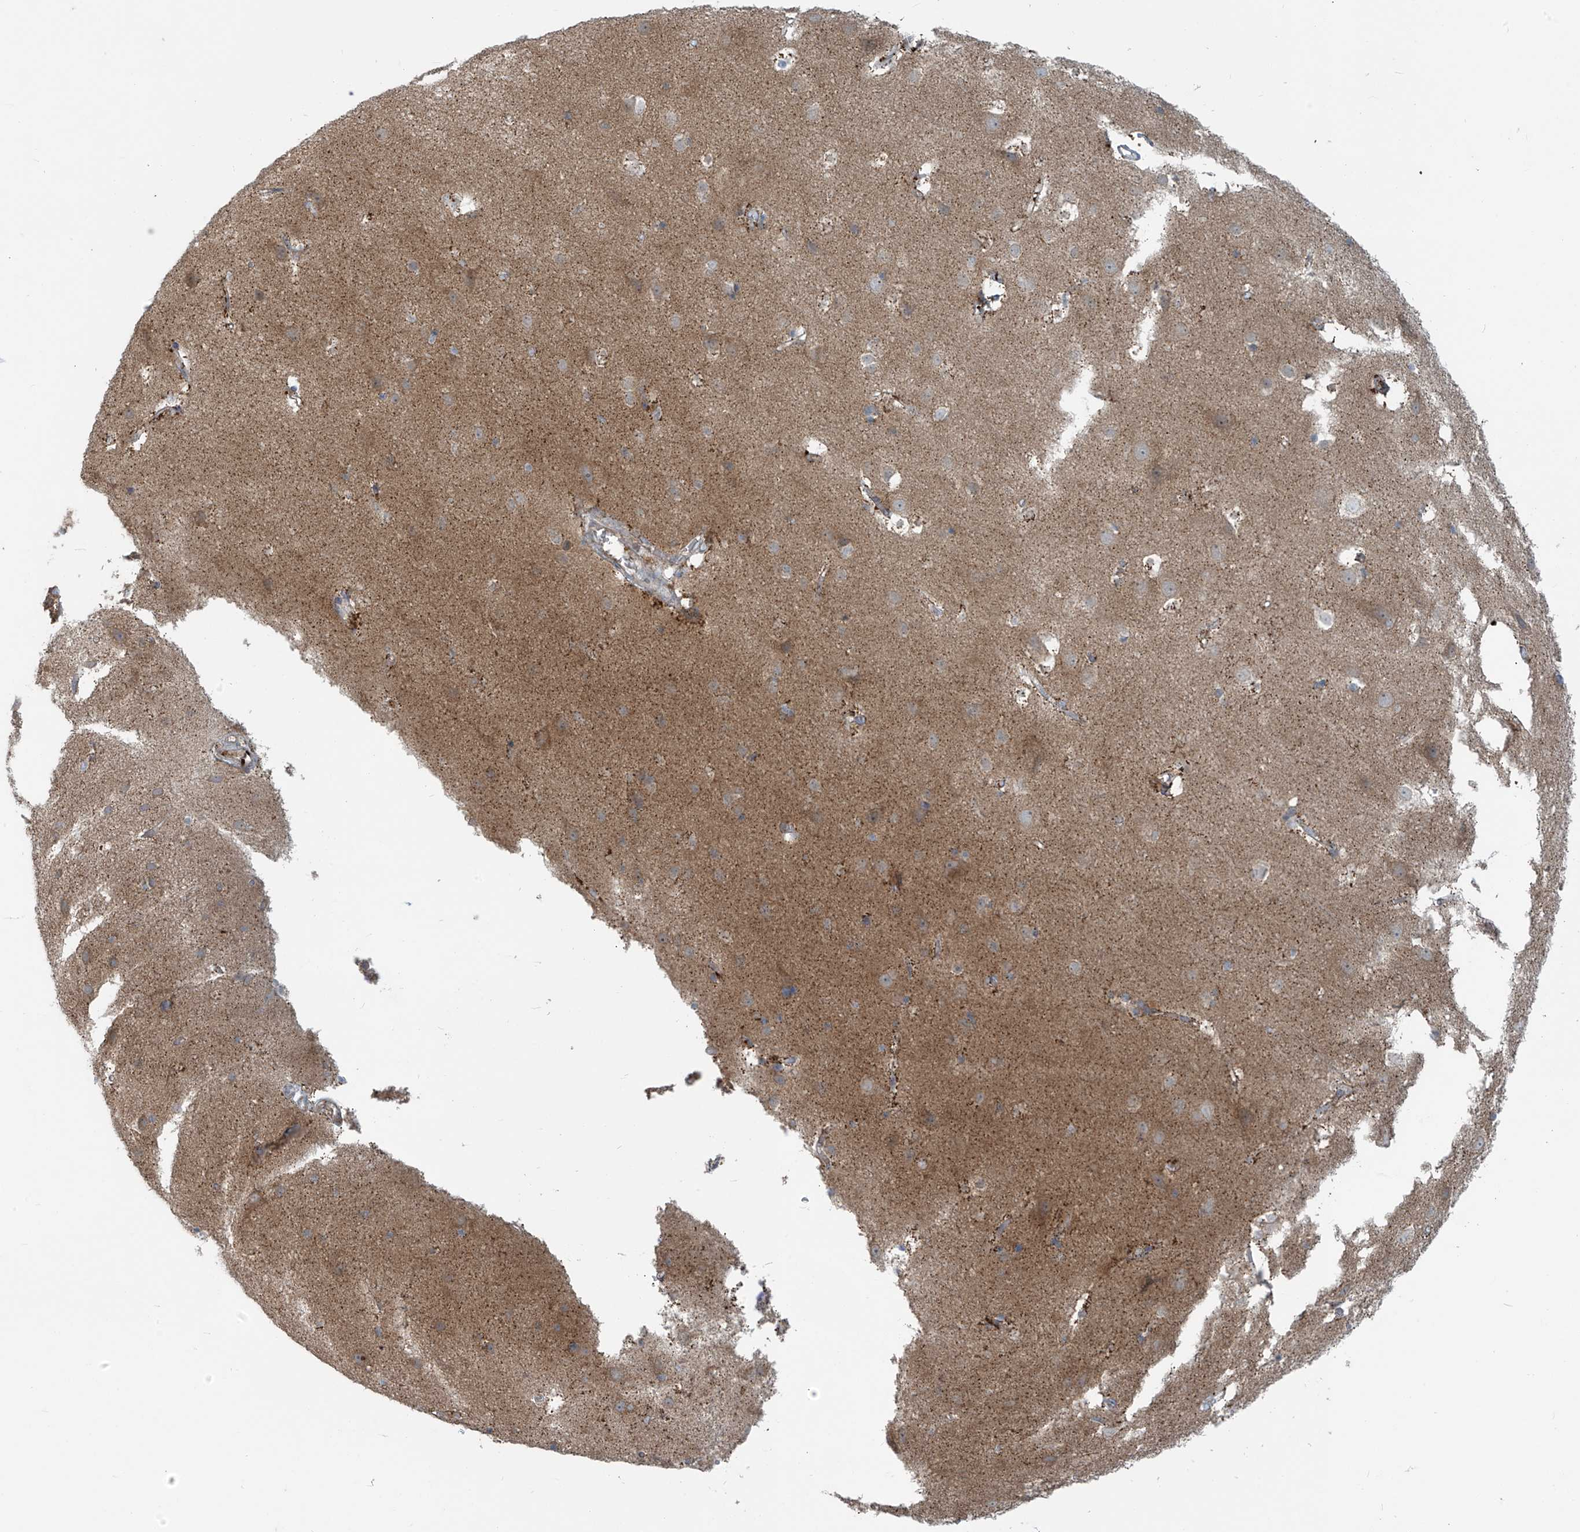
{"staining": {"intensity": "moderate", "quantity": ">75%", "location": "cytoplasmic/membranous"}, "tissue": "cerebral cortex", "cell_type": "Endothelial cells", "image_type": "normal", "snomed": [{"axis": "morphology", "description": "Normal tissue, NOS"}, {"axis": "topography", "description": "Cerebral cortex"}], "caption": "Protein expression analysis of unremarkable human cerebral cortex reveals moderate cytoplasmic/membranous expression in about >75% of endothelial cells.", "gene": "LZTS3", "patient": {"sex": "male", "age": 54}}